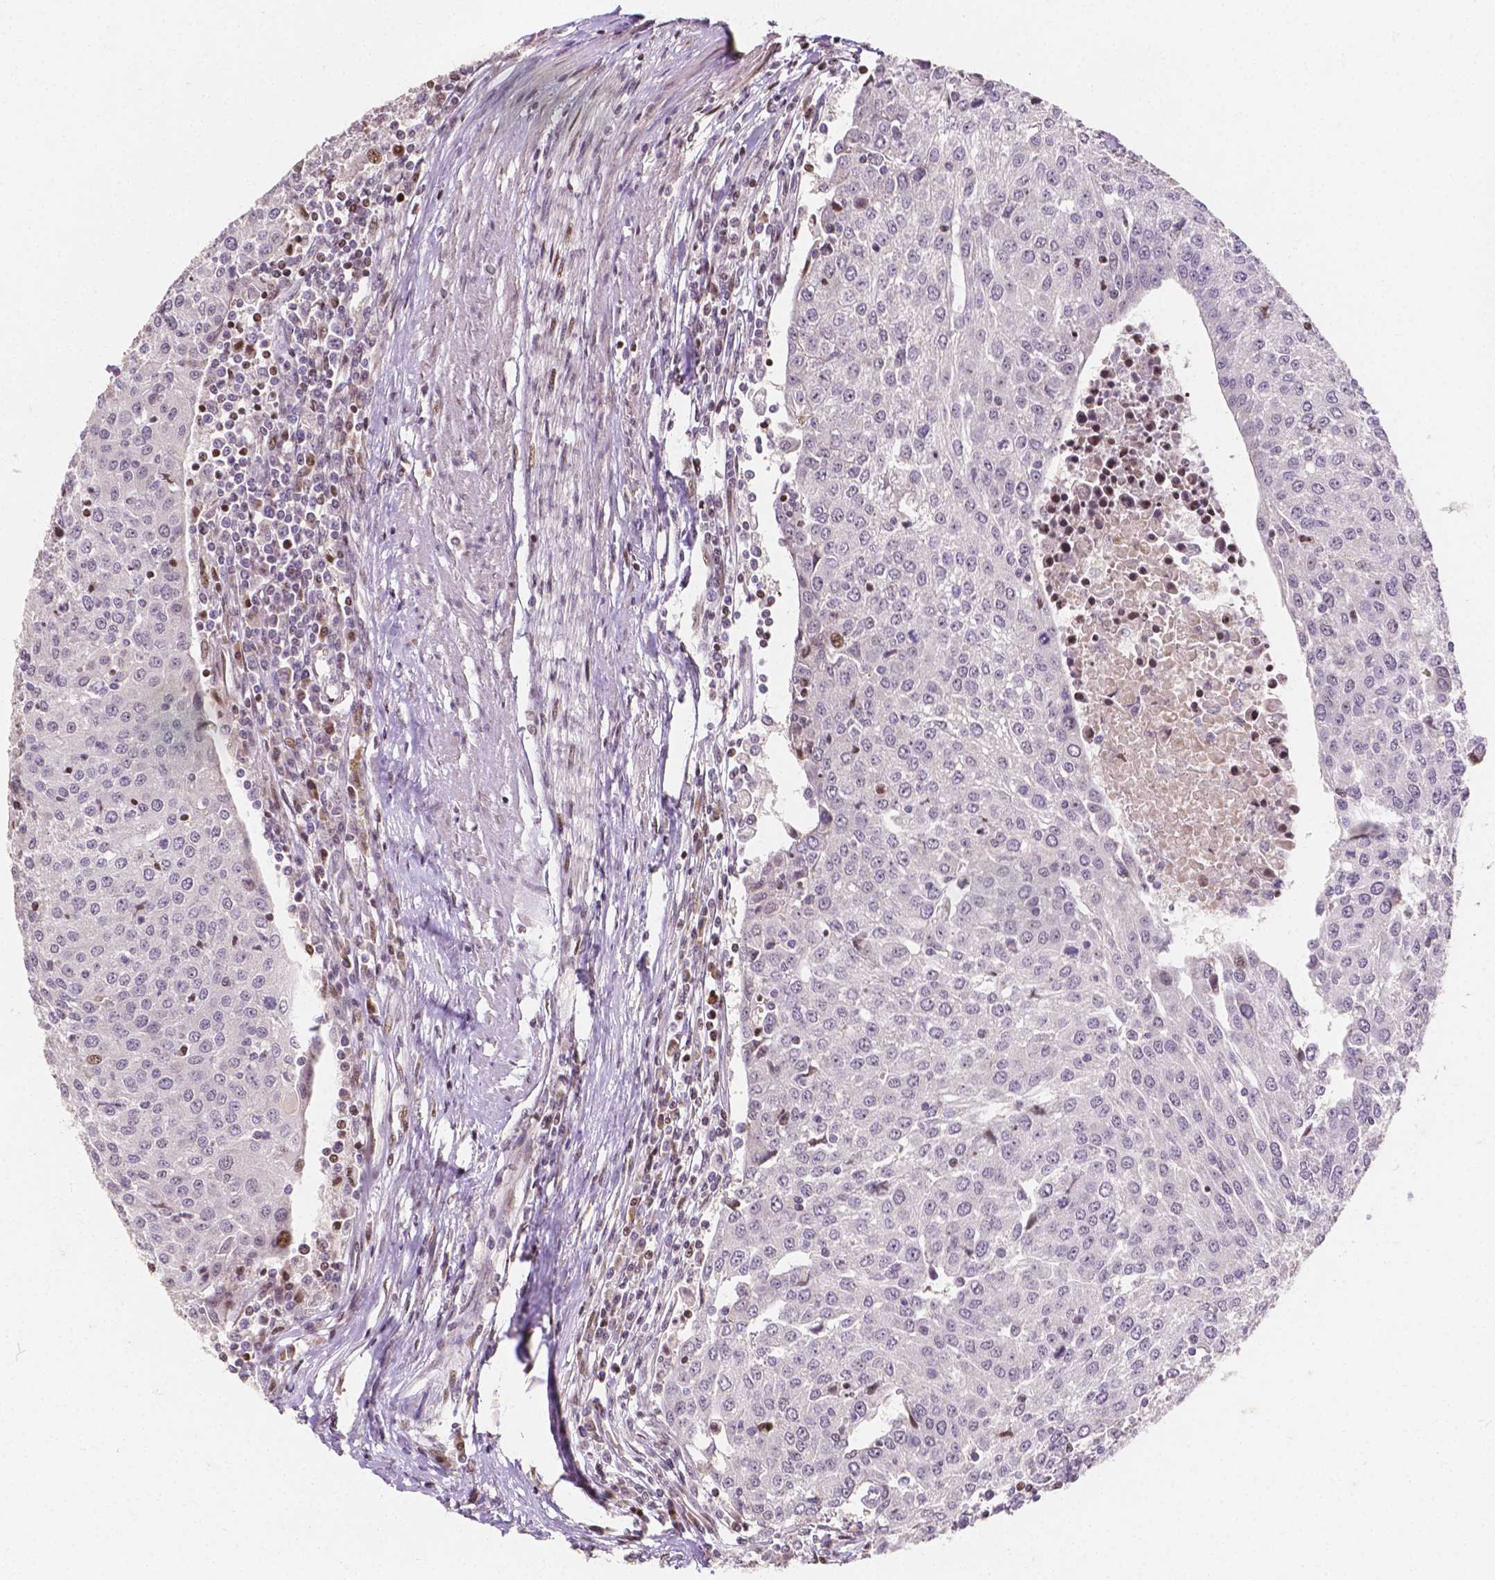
{"staining": {"intensity": "negative", "quantity": "none", "location": "none"}, "tissue": "urothelial cancer", "cell_type": "Tumor cells", "image_type": "cancer", "snomed": [{"axis": "morphology", "description": "Urothelial carcinoma, High grade"}, {"axis": "topography", "description": "Urinary bladder"}], "caption": "Micrograph shows no protein positivity in tumor cells of urothelial carcinoma (high-grade) tissue. (DAB IHC with hematoxylin counter stain).", "gene": "PTPN18", "patient": {"sex": "female", "age": 85}}